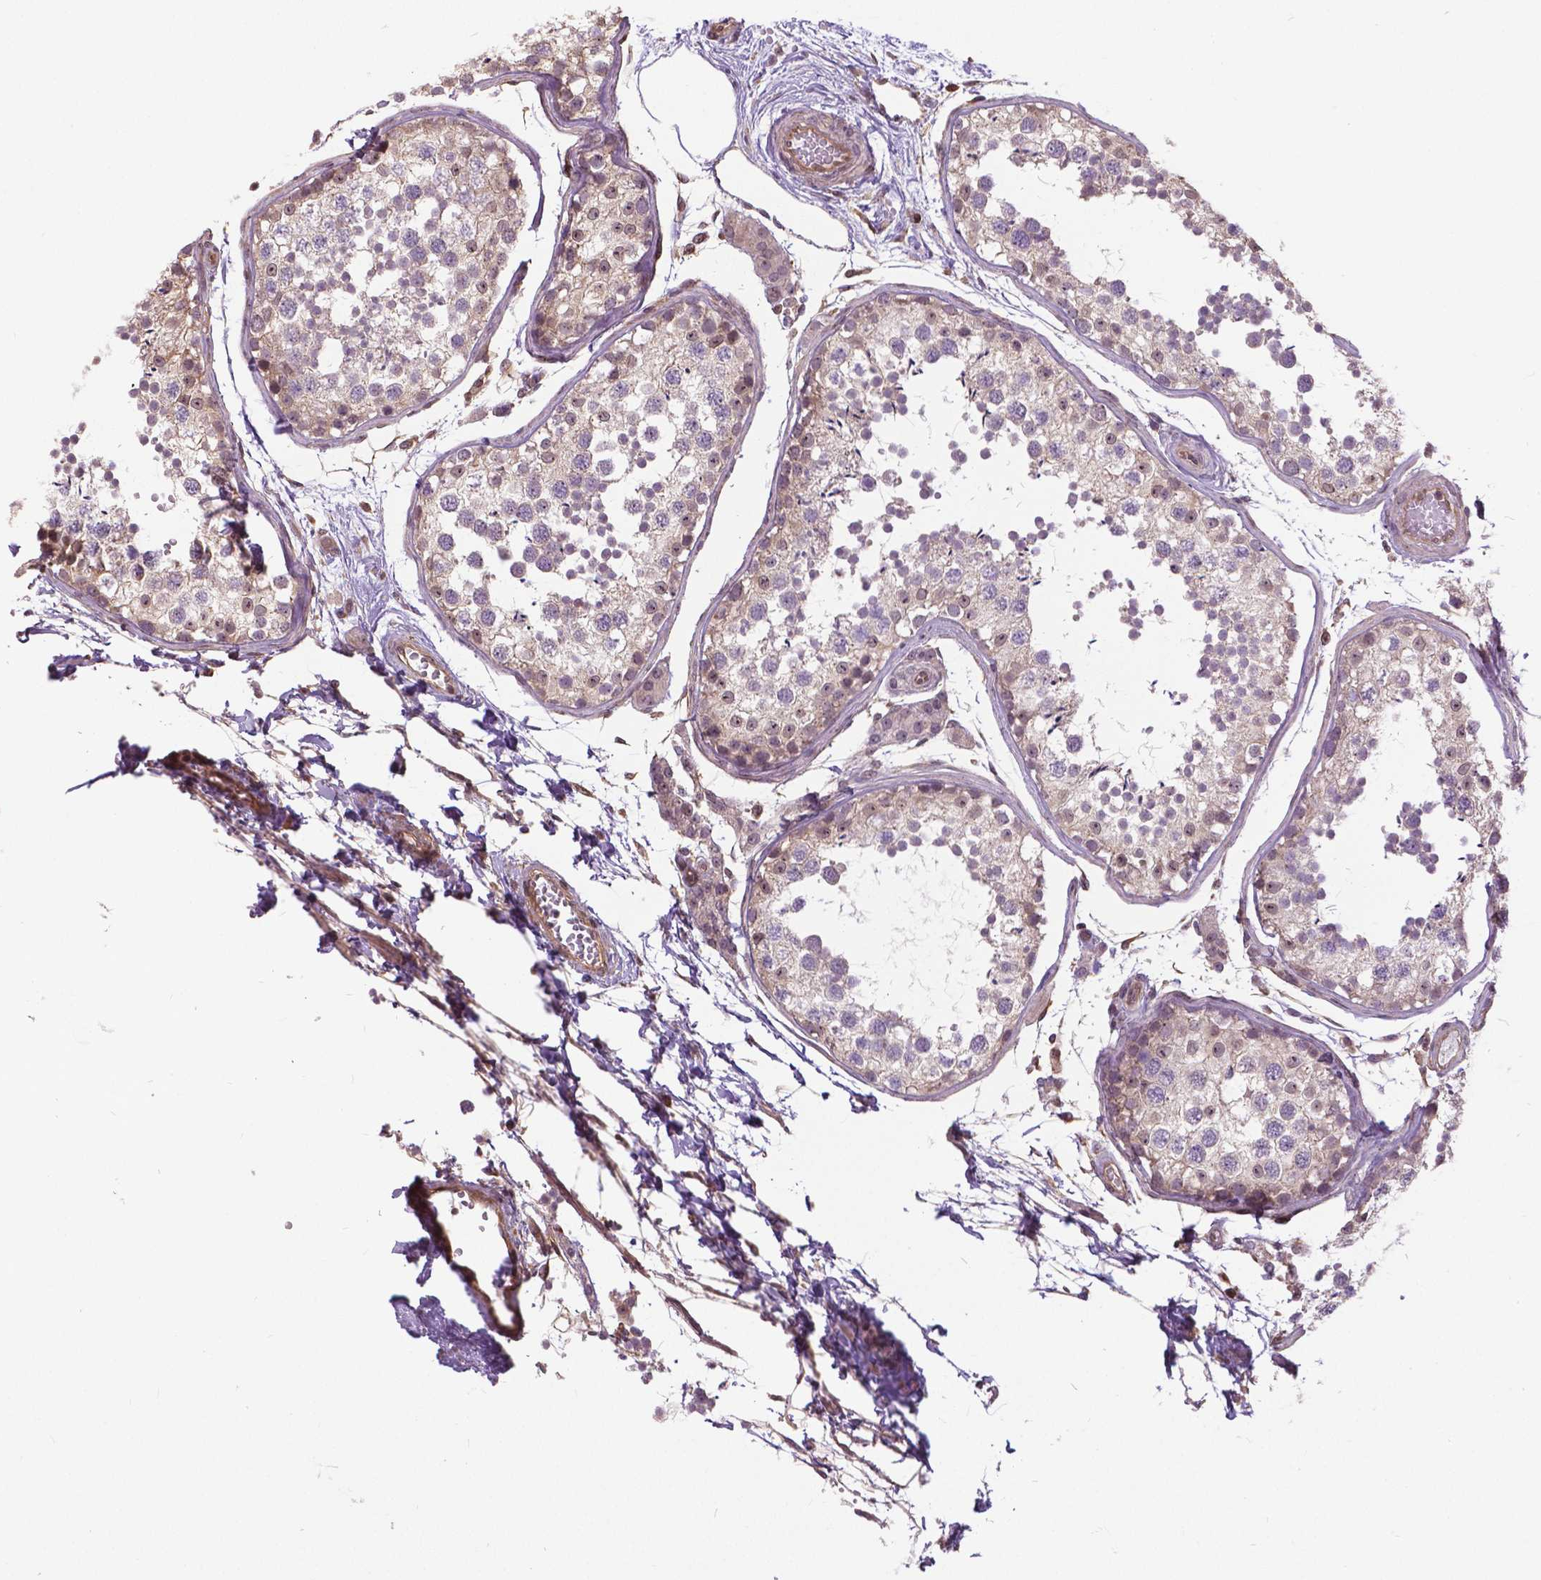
{"staining": {"intensity": "weak", "quantity": "<25%", "location": "cytoplasmic/membranous"}, "tissue": "testis", "cell_type": "Cells in seminiferous ducts", "image_type": "normal", "snomed": [{"axis": "morphology", "description": "Normal tissue, NOS"}, {"axis": "topography", "description": "Testis"}], "caption": "Immunohistochemical staining of normal human testis displays no significant staining in cells in seminiferous ducts. (Immunohistochemistry (ihc), brightfield microscopy, high magnification).", "gene": "ANXA13", "patient": {"sex": "male", "age": 29}}